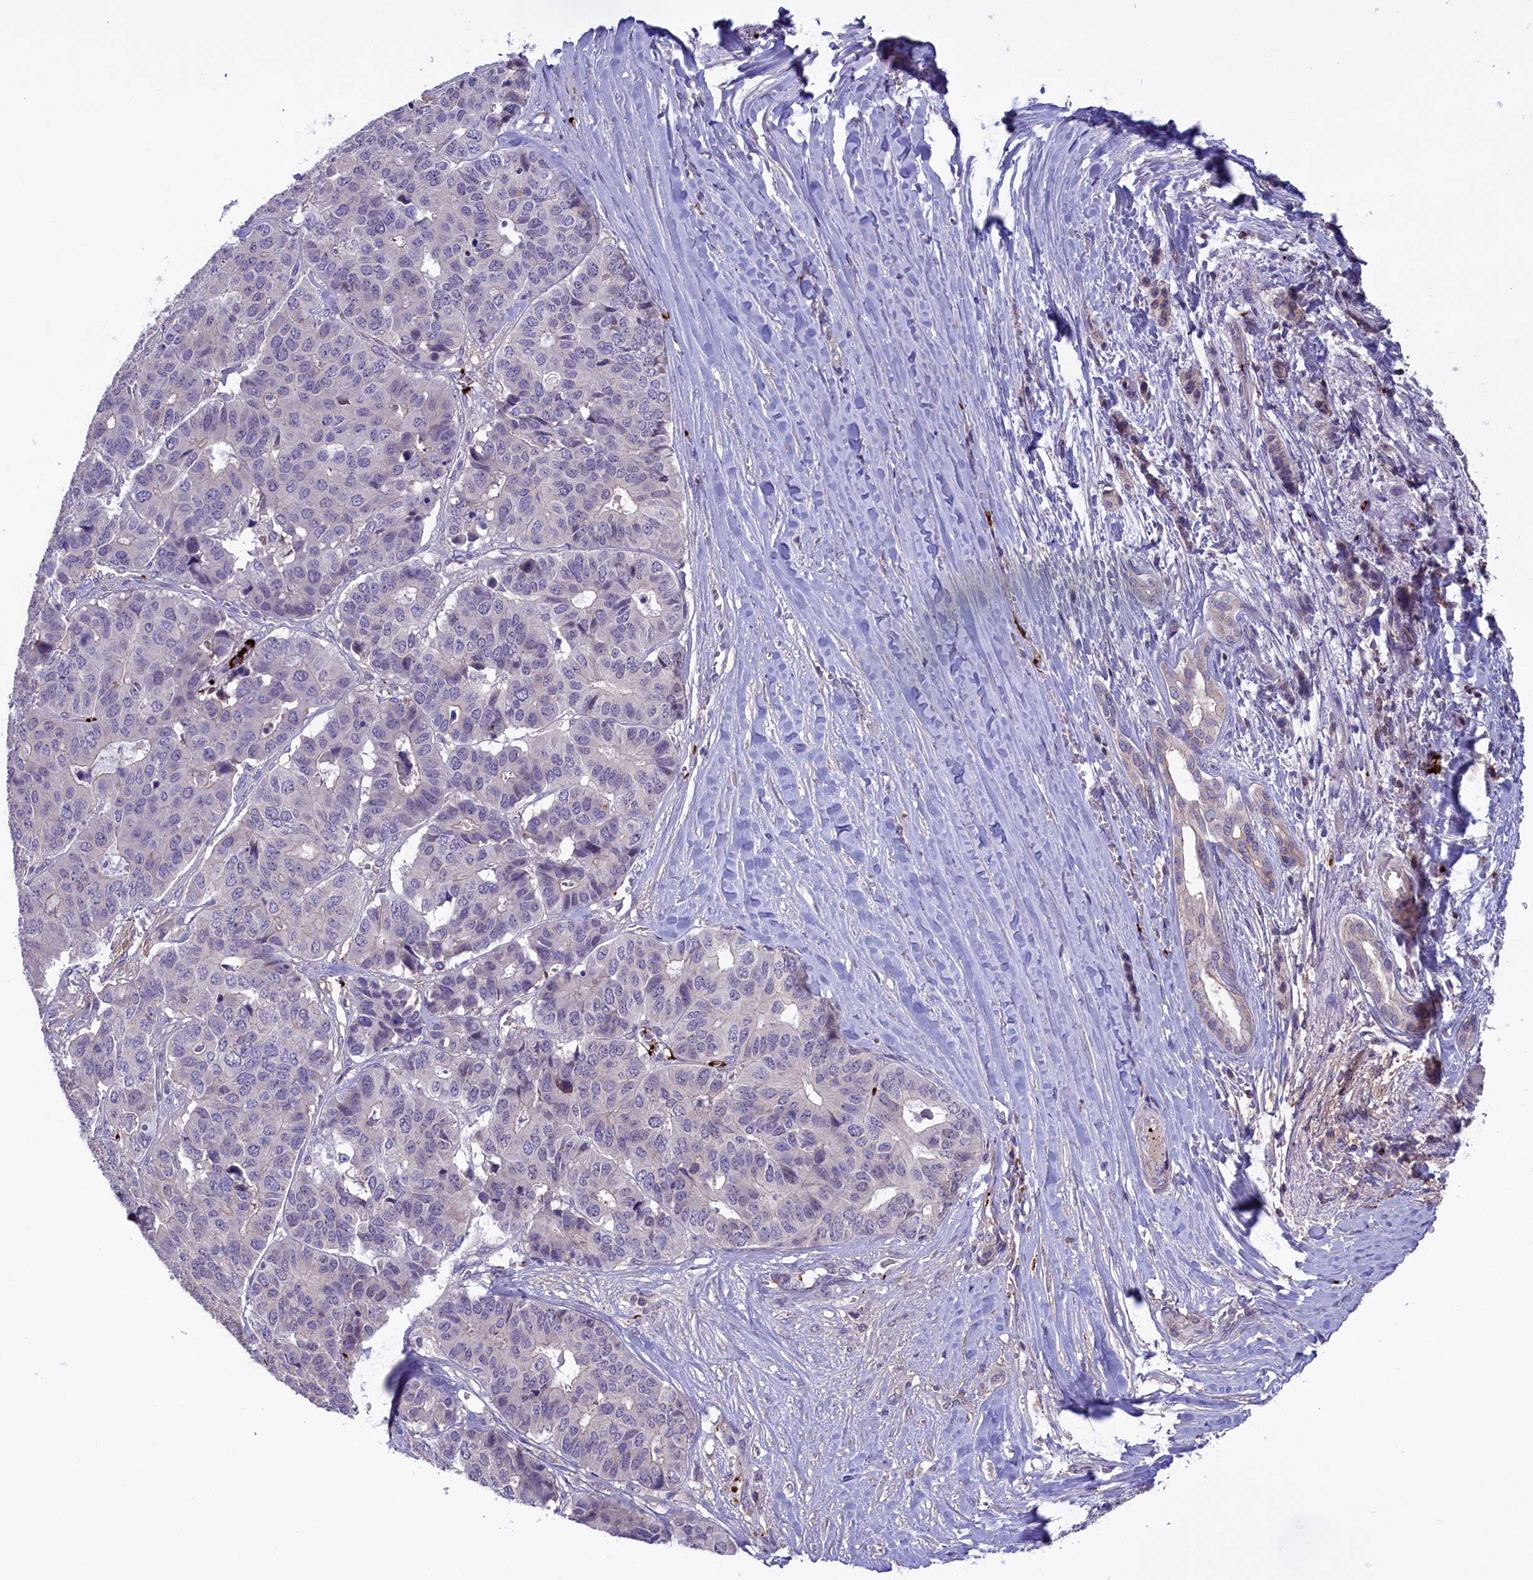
{"staining": {"intensity": "negative", "quantity": "none", "location": "none"}, "tissue": "pancreatic cancer", "cell_type": "Tumor cells", "image_type": "cancer", "snomed": [{"axis": "morphology", "description": "Adenocarcinoma, NOS"}, {"axis": "topography", "description": "Pancreas"}], "caption": "The histopathology image demonstrates no staining of tumor cells in pancreatic cancer (adenocarcinoma).", "gene": "HEATR3", "patient": {"sex": "male", "age": 50}}